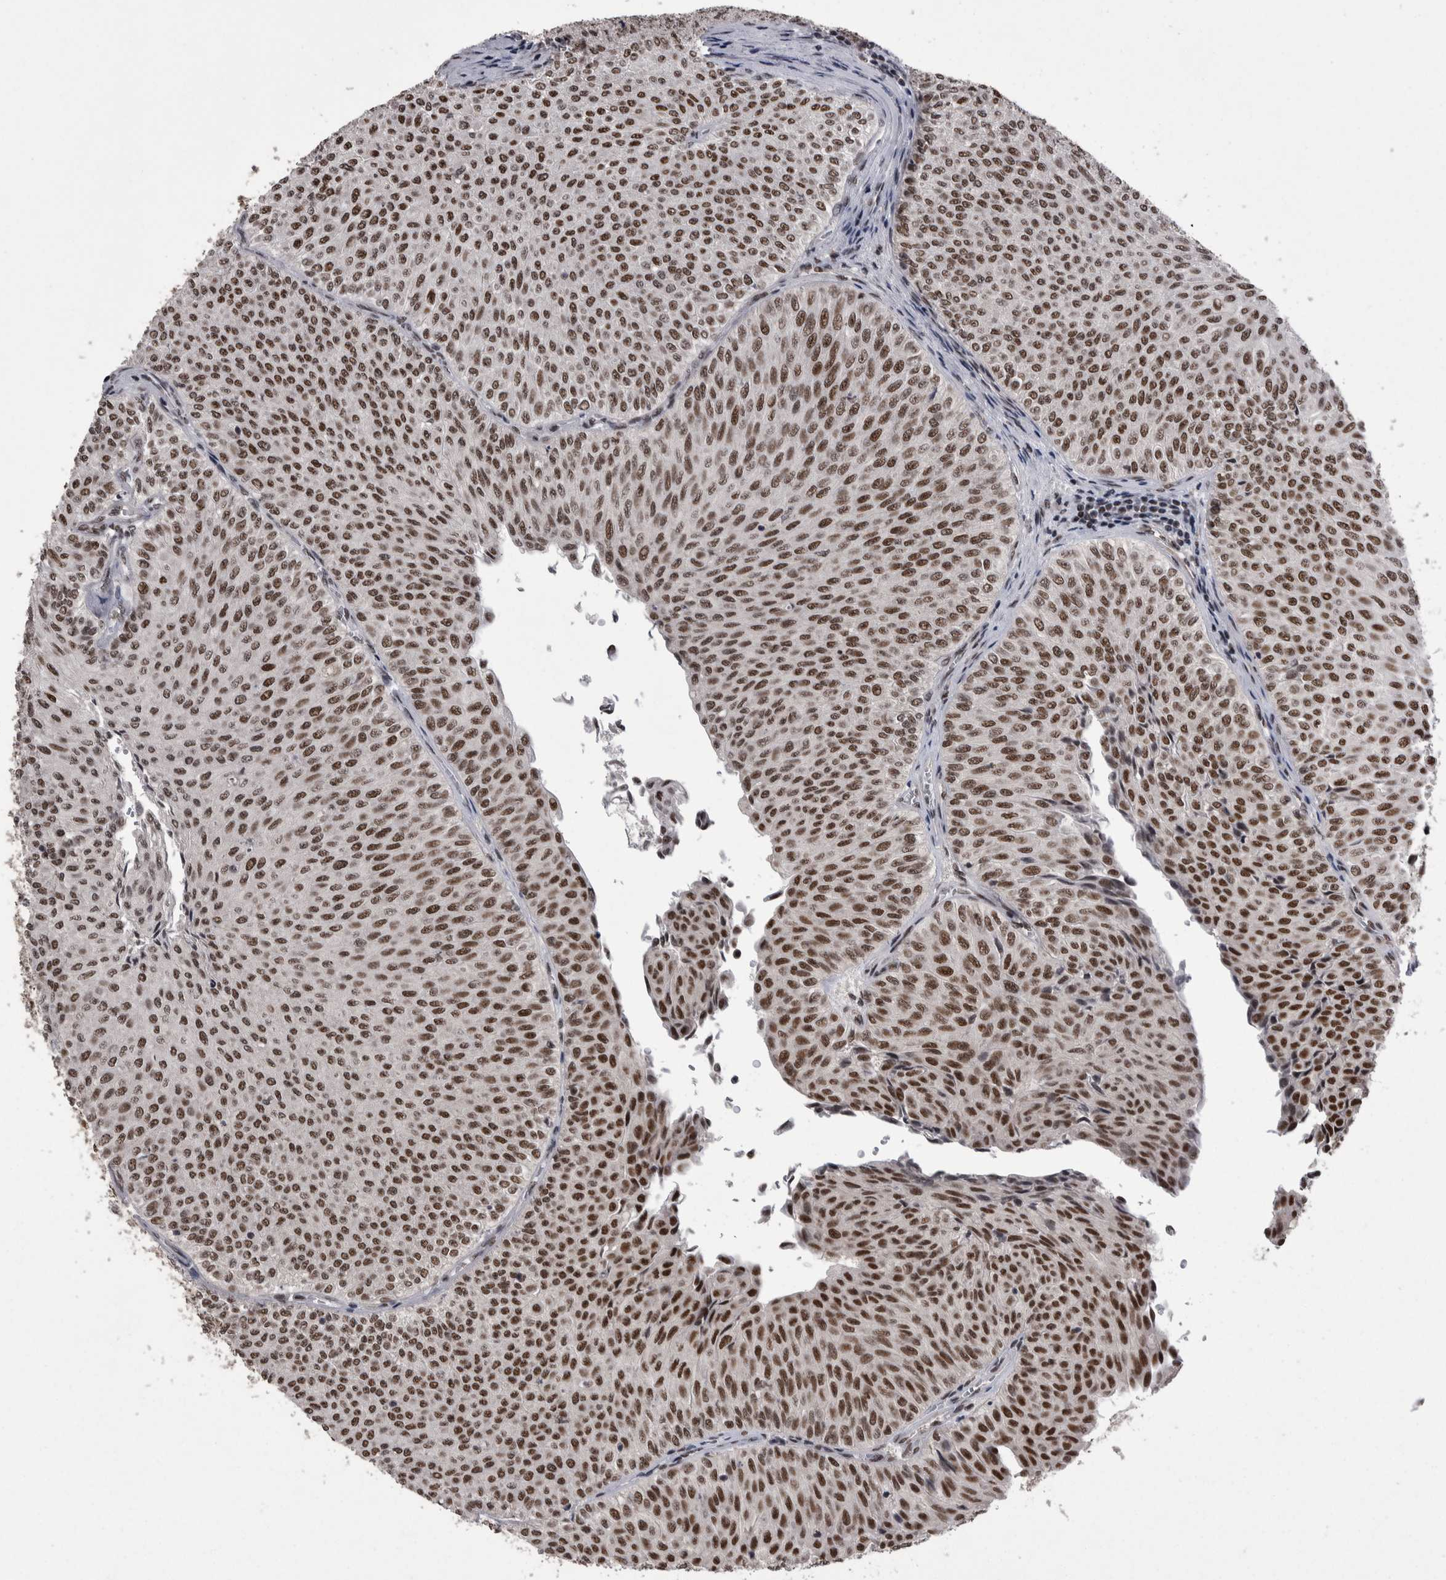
{"staining": {"intensity": "strong", "quantity": ">75%", "location": "nuclear"}, "tissue": "urothelial cancer", "cell_type": "Tumor cells", "image_type": "cancer", "snomed": [{"axis": "morphology", "description": "Urothelial carcinoma, Low grade"}, {"axis": "topography", "description": "Urinary bladder"}], "caption": "Human urothelial carcinoma (low-grade) stained with a brown dye demonstrates strong nuclear positive staining in about >75% of tumor cells.", "gene": "DMTF1", "patient": {"sex": "male", "age": 78}}